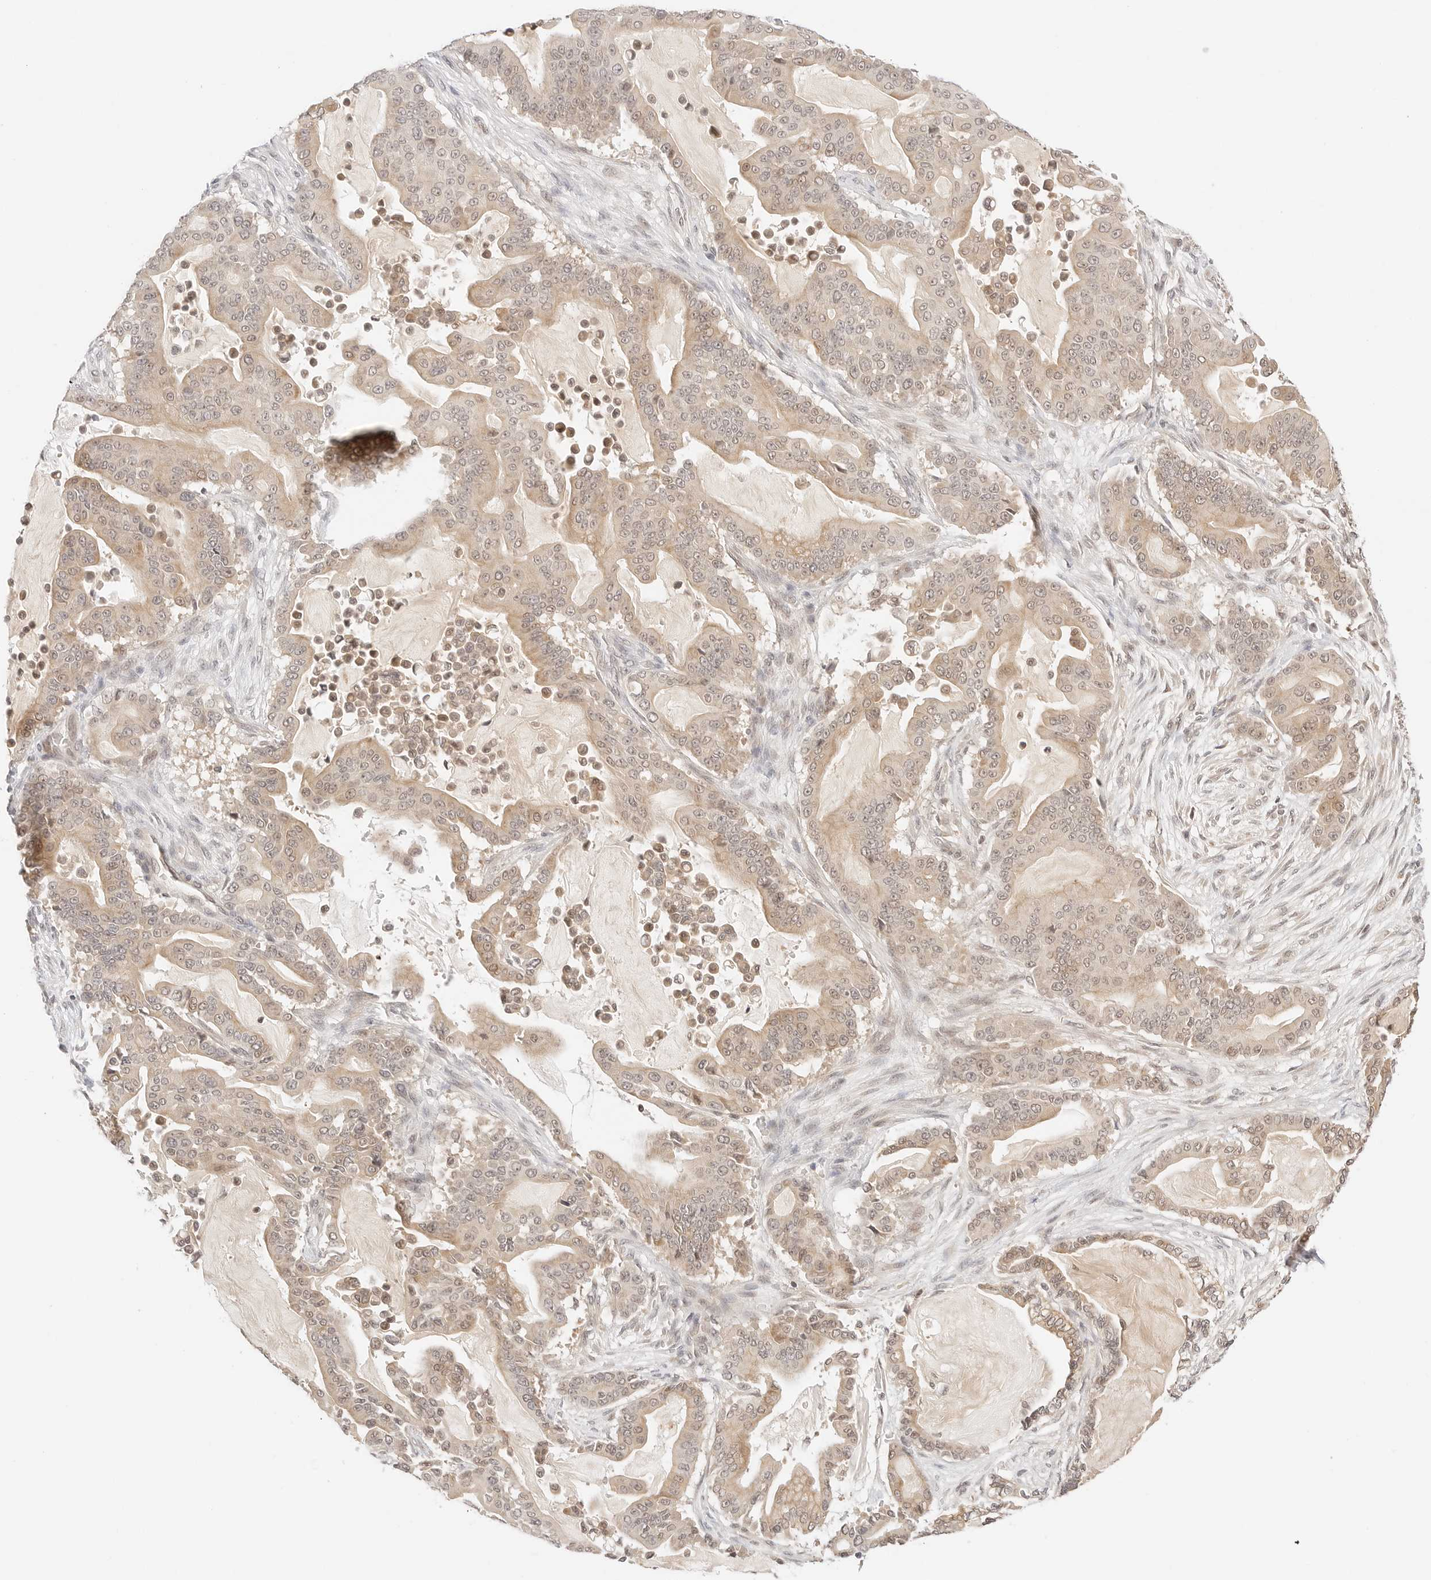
{"staining": {"intensity": "weak", "quantity": ">75%", "location": "cytoplasmic/membranous,nuclear"}, "tissue": "pancreatic cancer", "cell_type": "Tumor cells", "image_type": "cancer", "snomed": [{"axis": "morphology", "description": "Adenocarcinoma, NOS"}, {"axis": "topography", "description": "Pancreas"}], "caption": "High-power microscopy captured an immunohistochemistry image of pancreatic cancer, revealing weak cytoplasmic/membranous and nuclear expression in about >75% of tumor cells.", "gene": "SEPTIN4", "patient": {"sex": "male", "age": 63}}